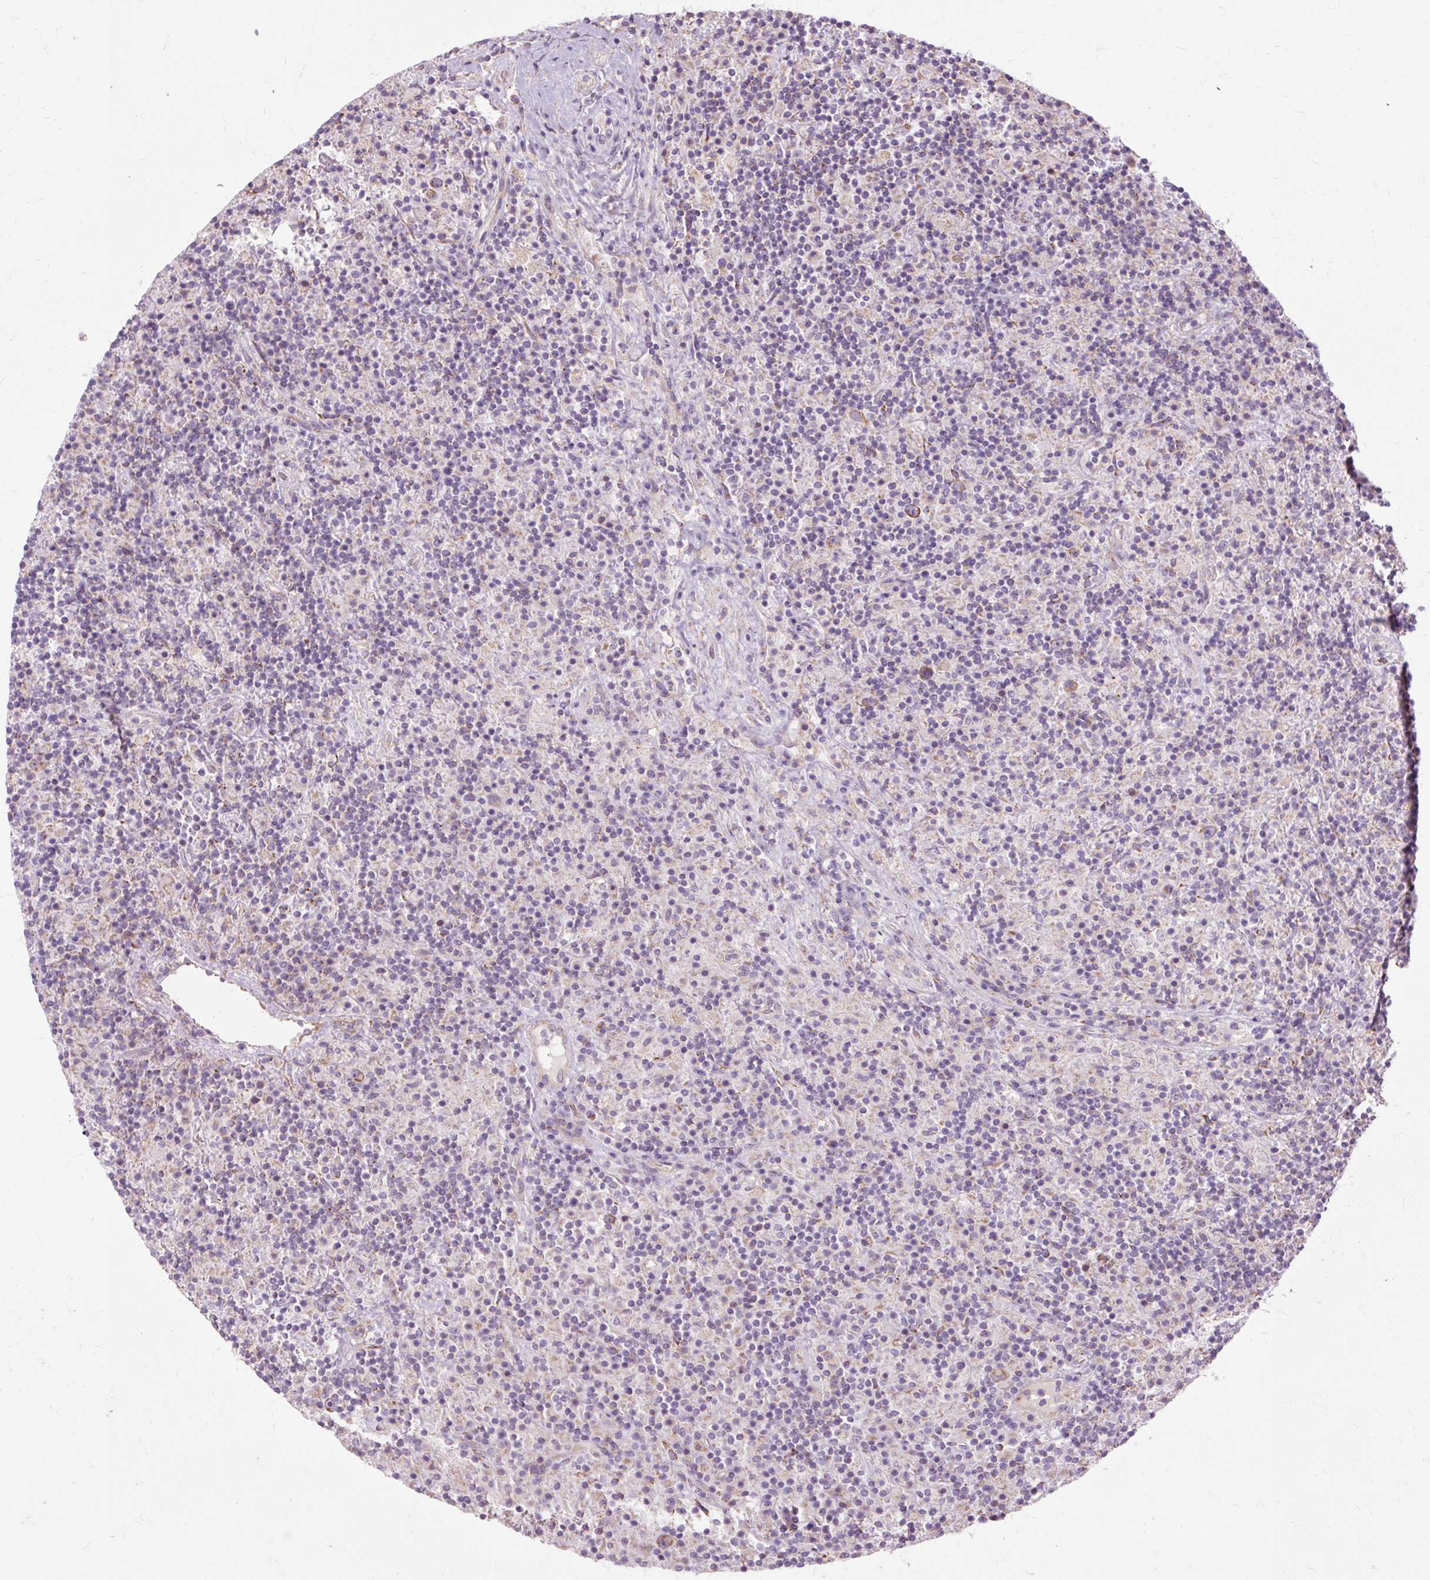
{"staining": {"intensity": "moderate", "quantity": ">75%", "location": "cytoplasmic/membranous"}, "tissue": "lymphoma", "cell_type": "Tumor cells", "image_type": "cancer", "snomed": [{"axis": "morphology", "description": "Hodgkin's disease, NOS"}, {"axis": "topography", "description": "Lymph node"}], "caption": "Immunohistochemical staining of lymphoma demonstrates medium levels of moderate cytoplasmic/membranous positivity in about >75% of tumor cells. The staining was performed using DAB, with brown indicating positive protein expression. Nuclei are stained blue with hematoxylin.", "gene": "PDZD2", "patient": {"sex": "male", "age": 70}}